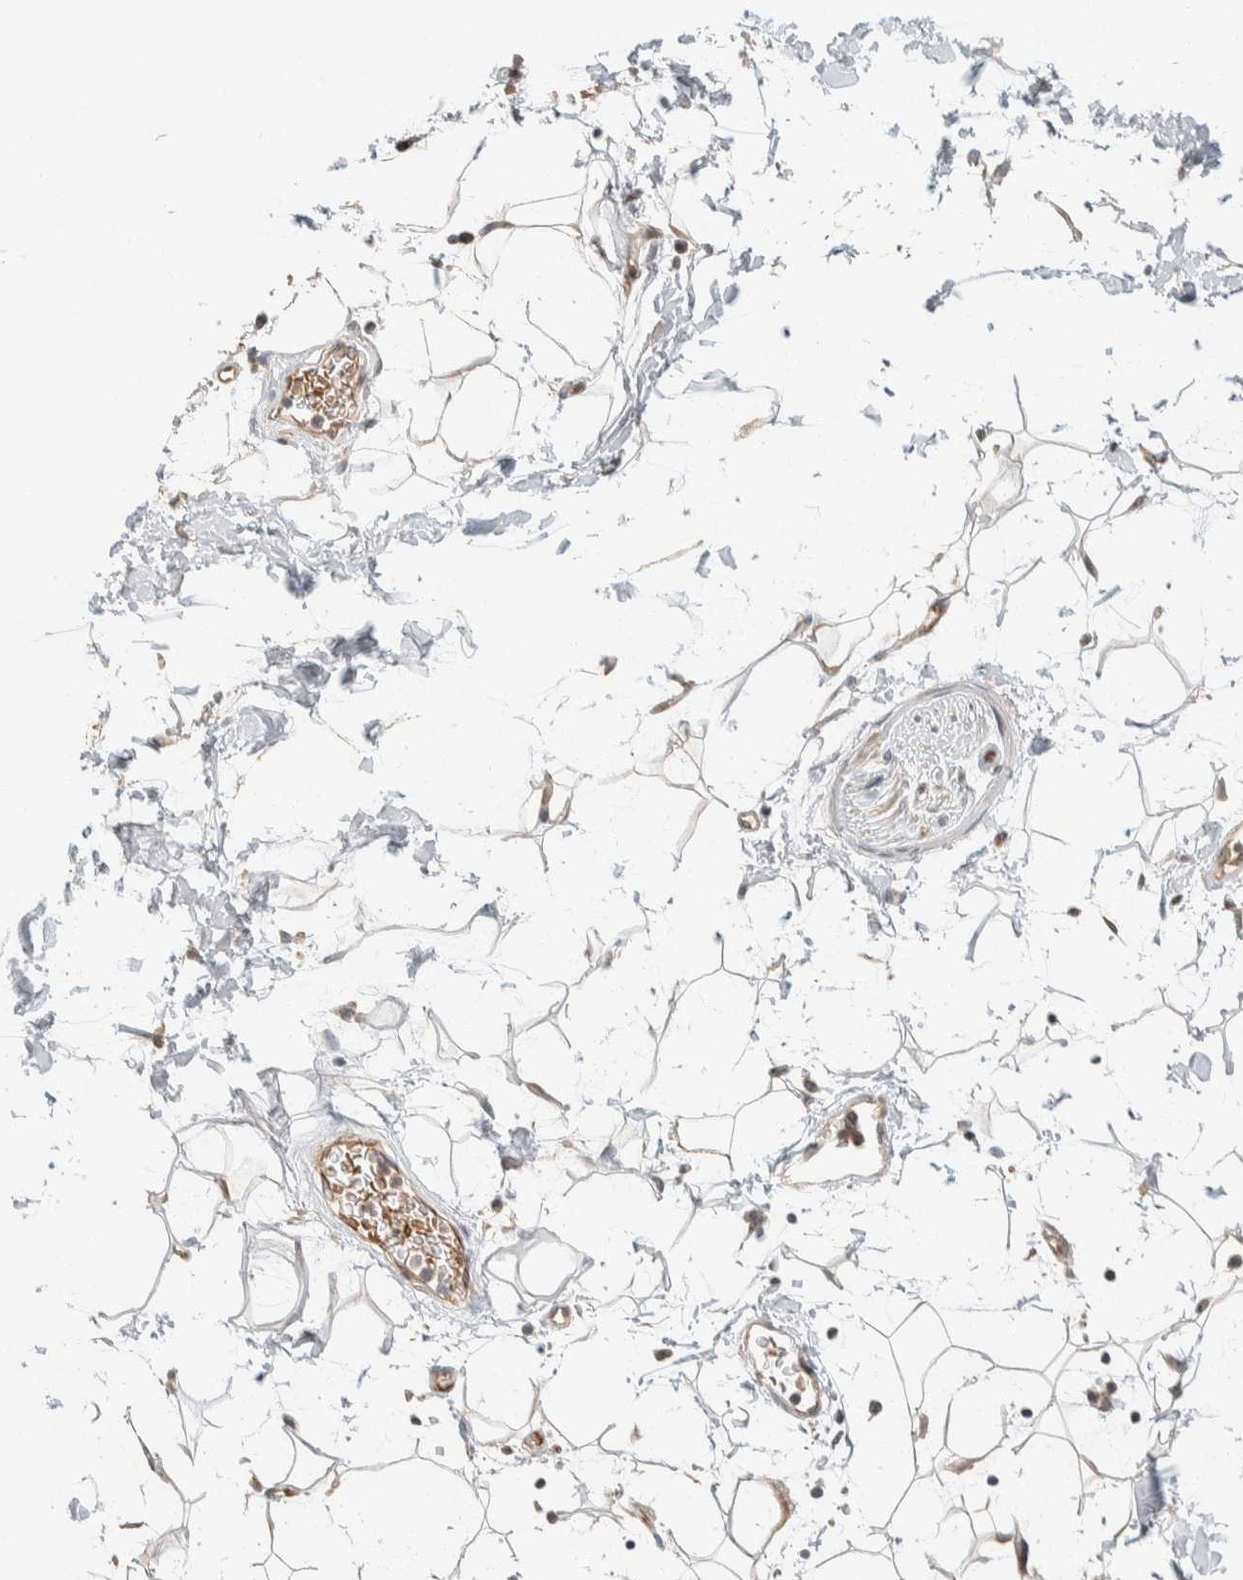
{"staining": {"intensity": "moderate", "quantity": ">75%", "location": "cytoplasmic/membranous"}, "tissue": "adipose tissue", "cell_type": "Adipocytes", "image_type": "normal", "snomed": [{"axis": "morphology", "description": "Normal tissue, NOS"}, {"axis": "topography", "description": "Soft tissue"}], "caption": "Immunohistochemical staining of normal human adipose tissue displays >75% levels of moderate cytoplasmic/membranous protein expression in about >75% of adipocytes. (Brightfield microscopy of DAB IHC at high magnification).", "gene": "ZBTB2", "patient": {"sex": "male", "age": 72}}